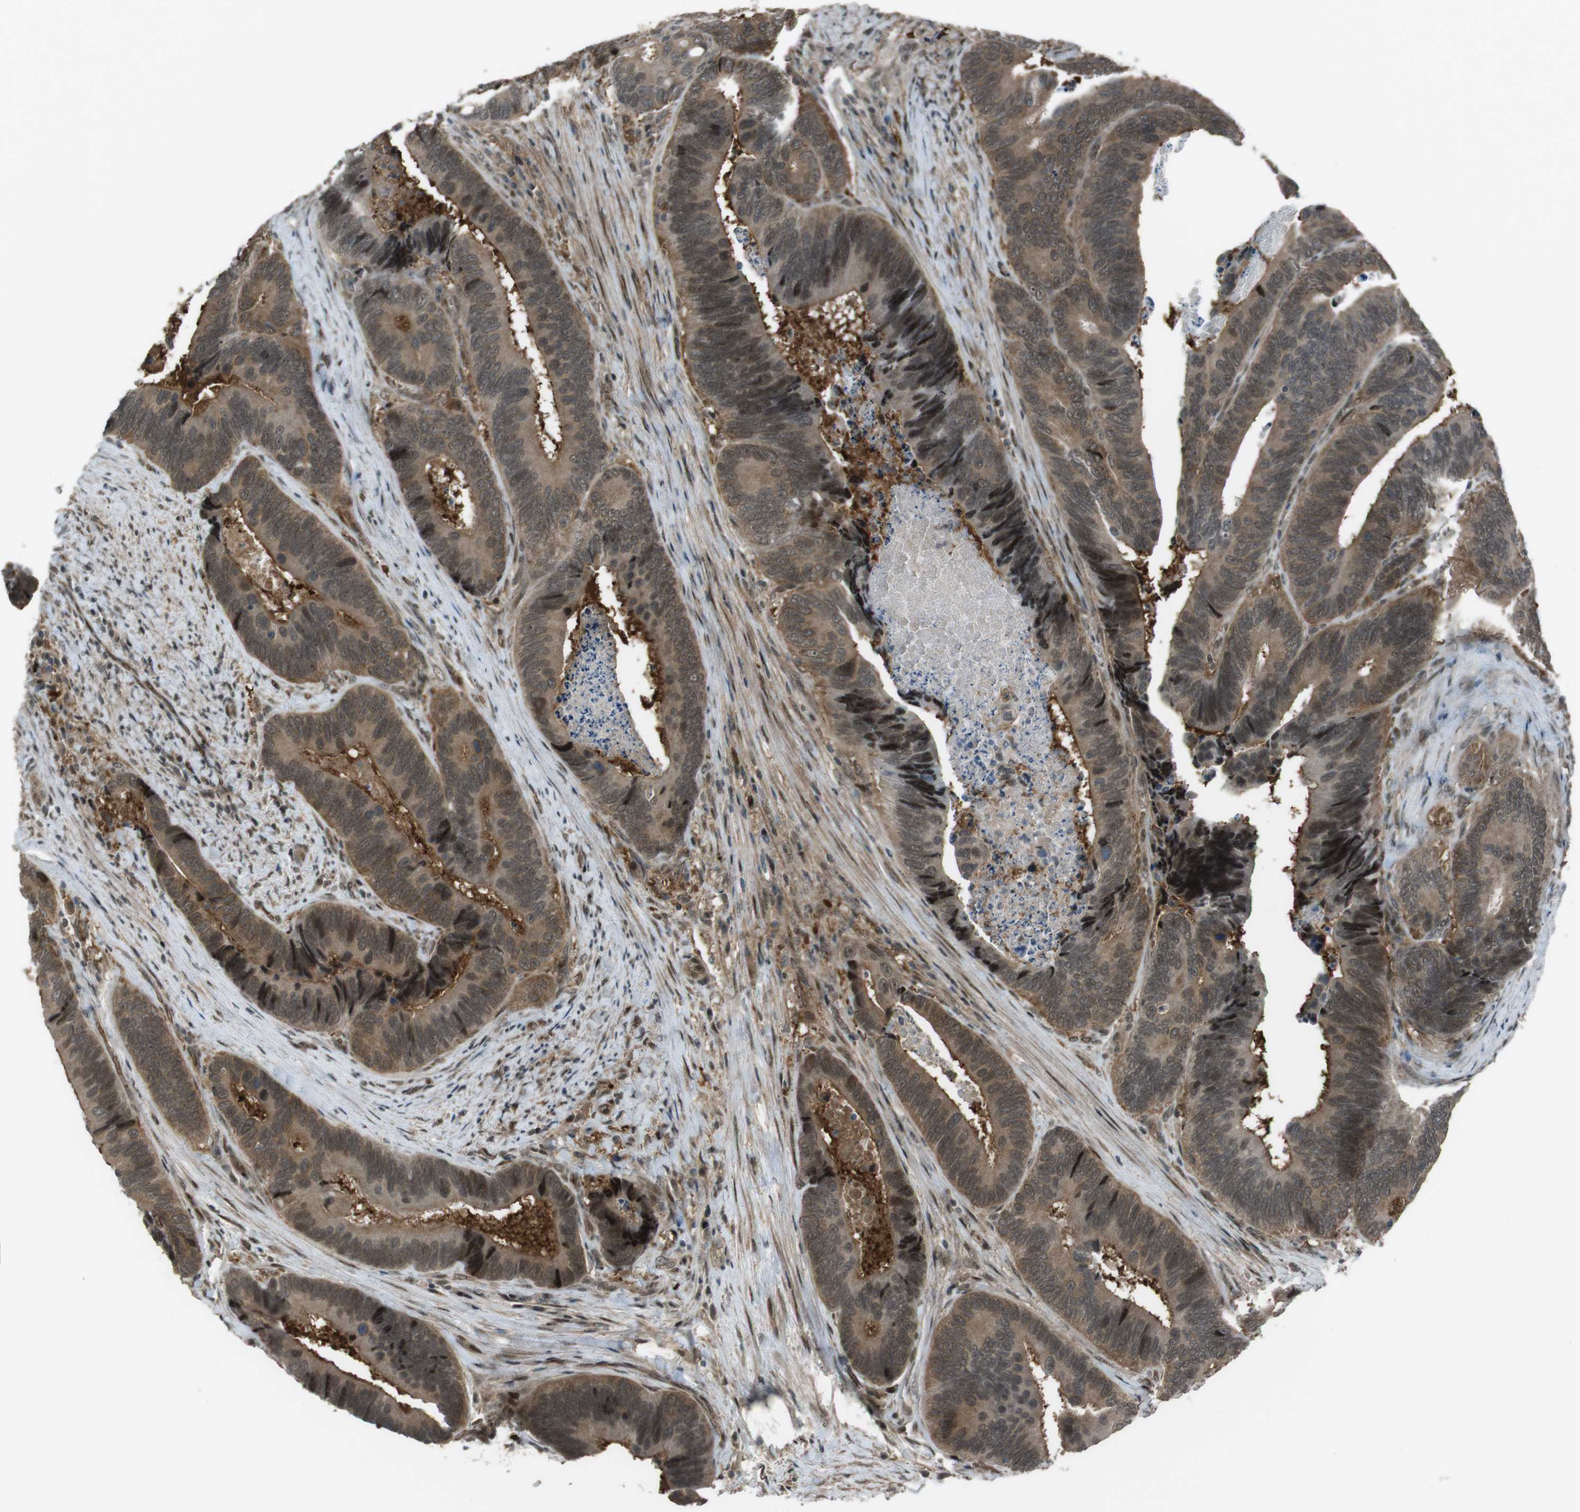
{"staining": {"intensity": "moderate", "quantity": ">75%", "location": "cytoplasmic/membranous,nuclear"}, "tissue": "colorectal cancer", "cell_type": "Tumor cells", "image_type": "cancer", "snomed": [{"axis": "morphology", "description": "Inflammation, NOS"}, {"axis": "morphology", "description": "Adenocarcinoma, NOS"}, {"axis": "topography", "description": "Colon"}], "caption": "Moderate cytoplasmic/membranous and nuclear positivity for a protein is identified in about >75% of tumor cells of adenocarcinoma (colorectal) using IHC.", "gene": "SLITRK5", "patient": {"sex": "male", "age": 72}}